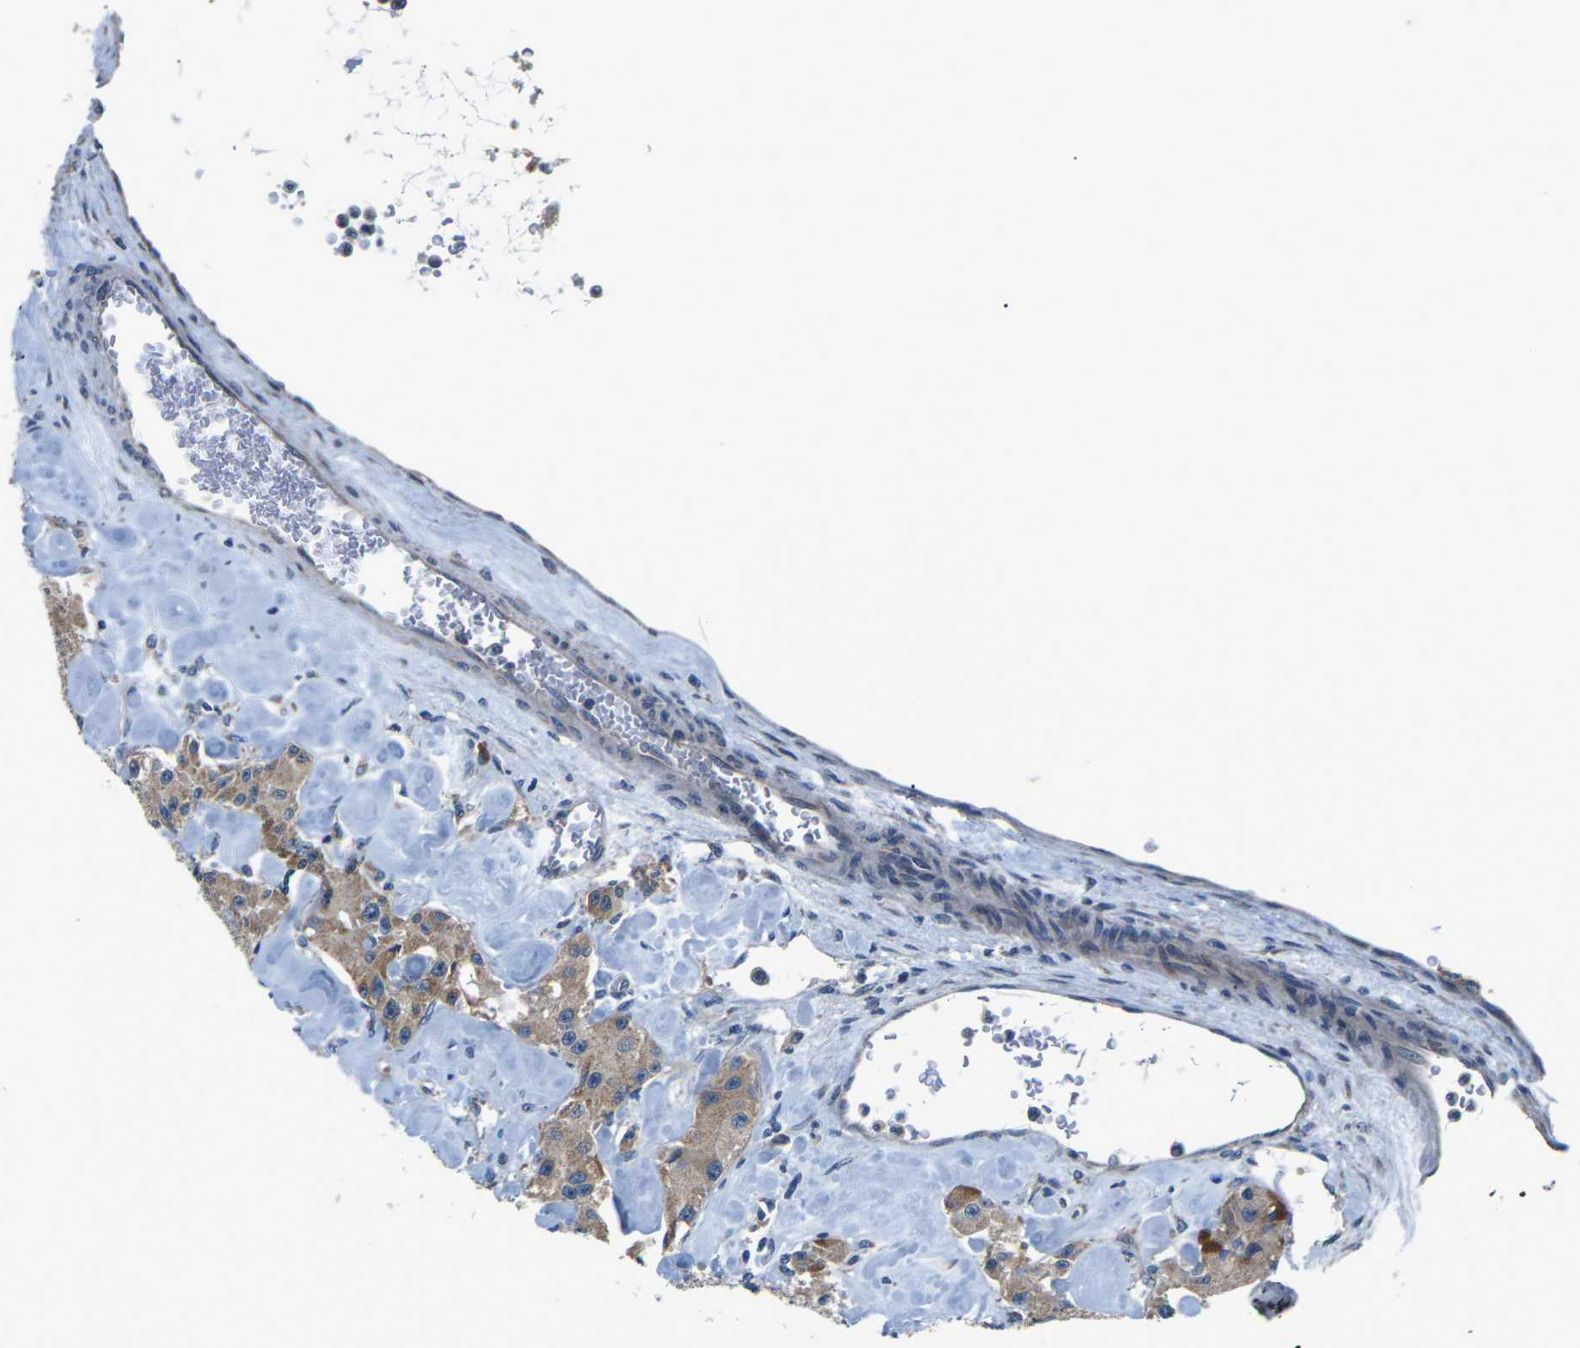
{"staining": {"intensity": "moderate", "quantity": ">75%", "location": "cytoplasmic/membranous"}, "tissue": "carcinoid", "cell_type": "Tumor cells", "image_type": "cancer", "snomed": [{"axis": "morphology", "description": "Carcinoid, malignant, NOS"}, {"axis": "topography", "description": "Pancreas"}], "caption": "Immunohistochemistry micrograph of human malignant carcinoid stained for a protein (brown), which shows medium levels of moderate cytoplasmic/membranous expression in about >75% of tumor cells.", "gene": "GABRP", "patient": {"sex": "male", "age": 41}}